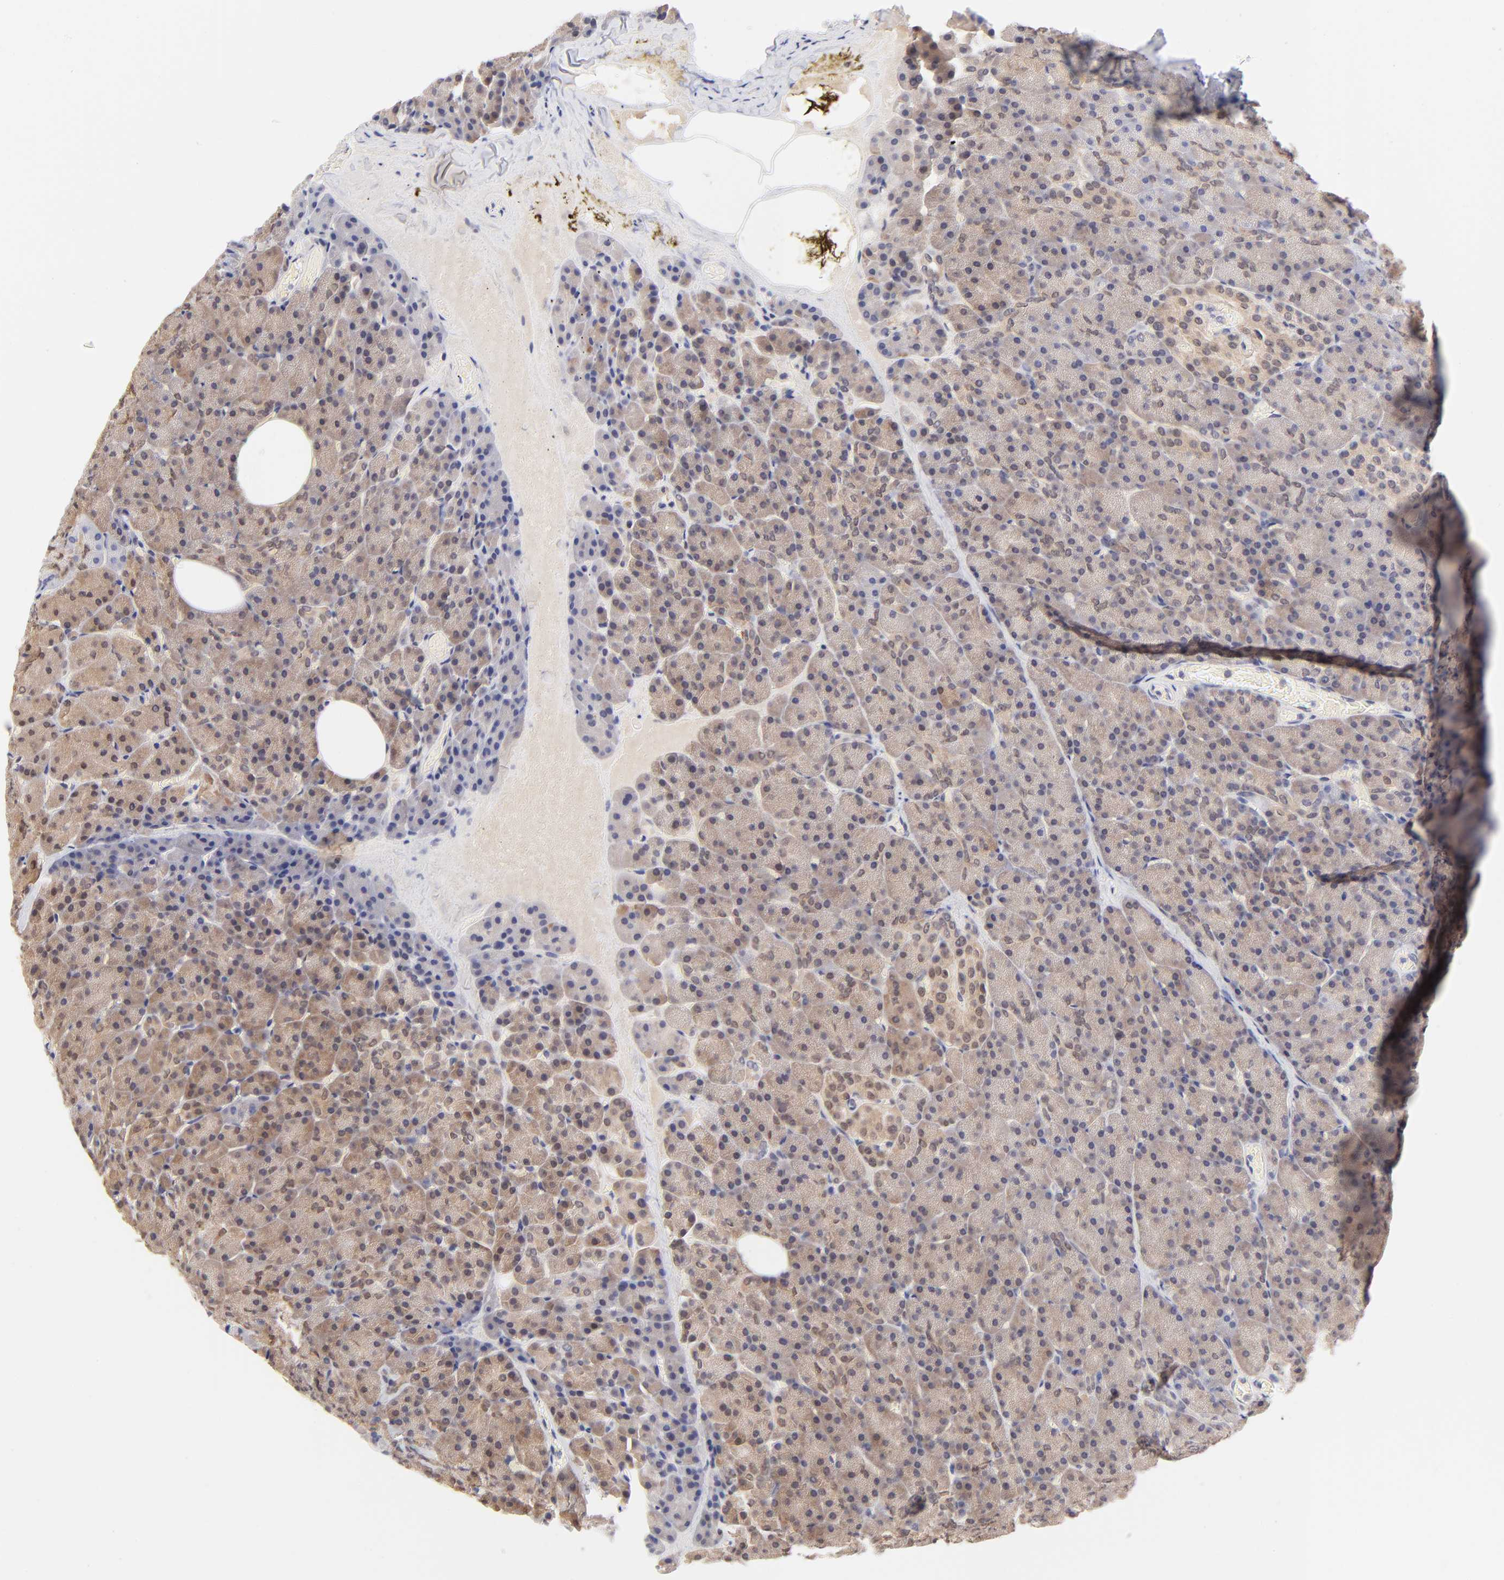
{"staining": {"intensity": "weak", "quantity": ">75%", "location": "cytoplasmic/membranous"}, "tissue": "pancreas", "cell_type": "Exocrine glandular cells", "image_type": "normal", "snomed": [{"axis": "morphology", "description": "Normal tissue, NOS"}, {"axis": "topography", "description": "Pancreas"}], "caption": "Benign pancreas was stained to show a protein in brown. There is low levels of weak cytoplasmic/membranous positivity in about >75% of exocrine glandular cells.", "gene": "TXNL1", "patient": {"sex": "female", "age": 35}}